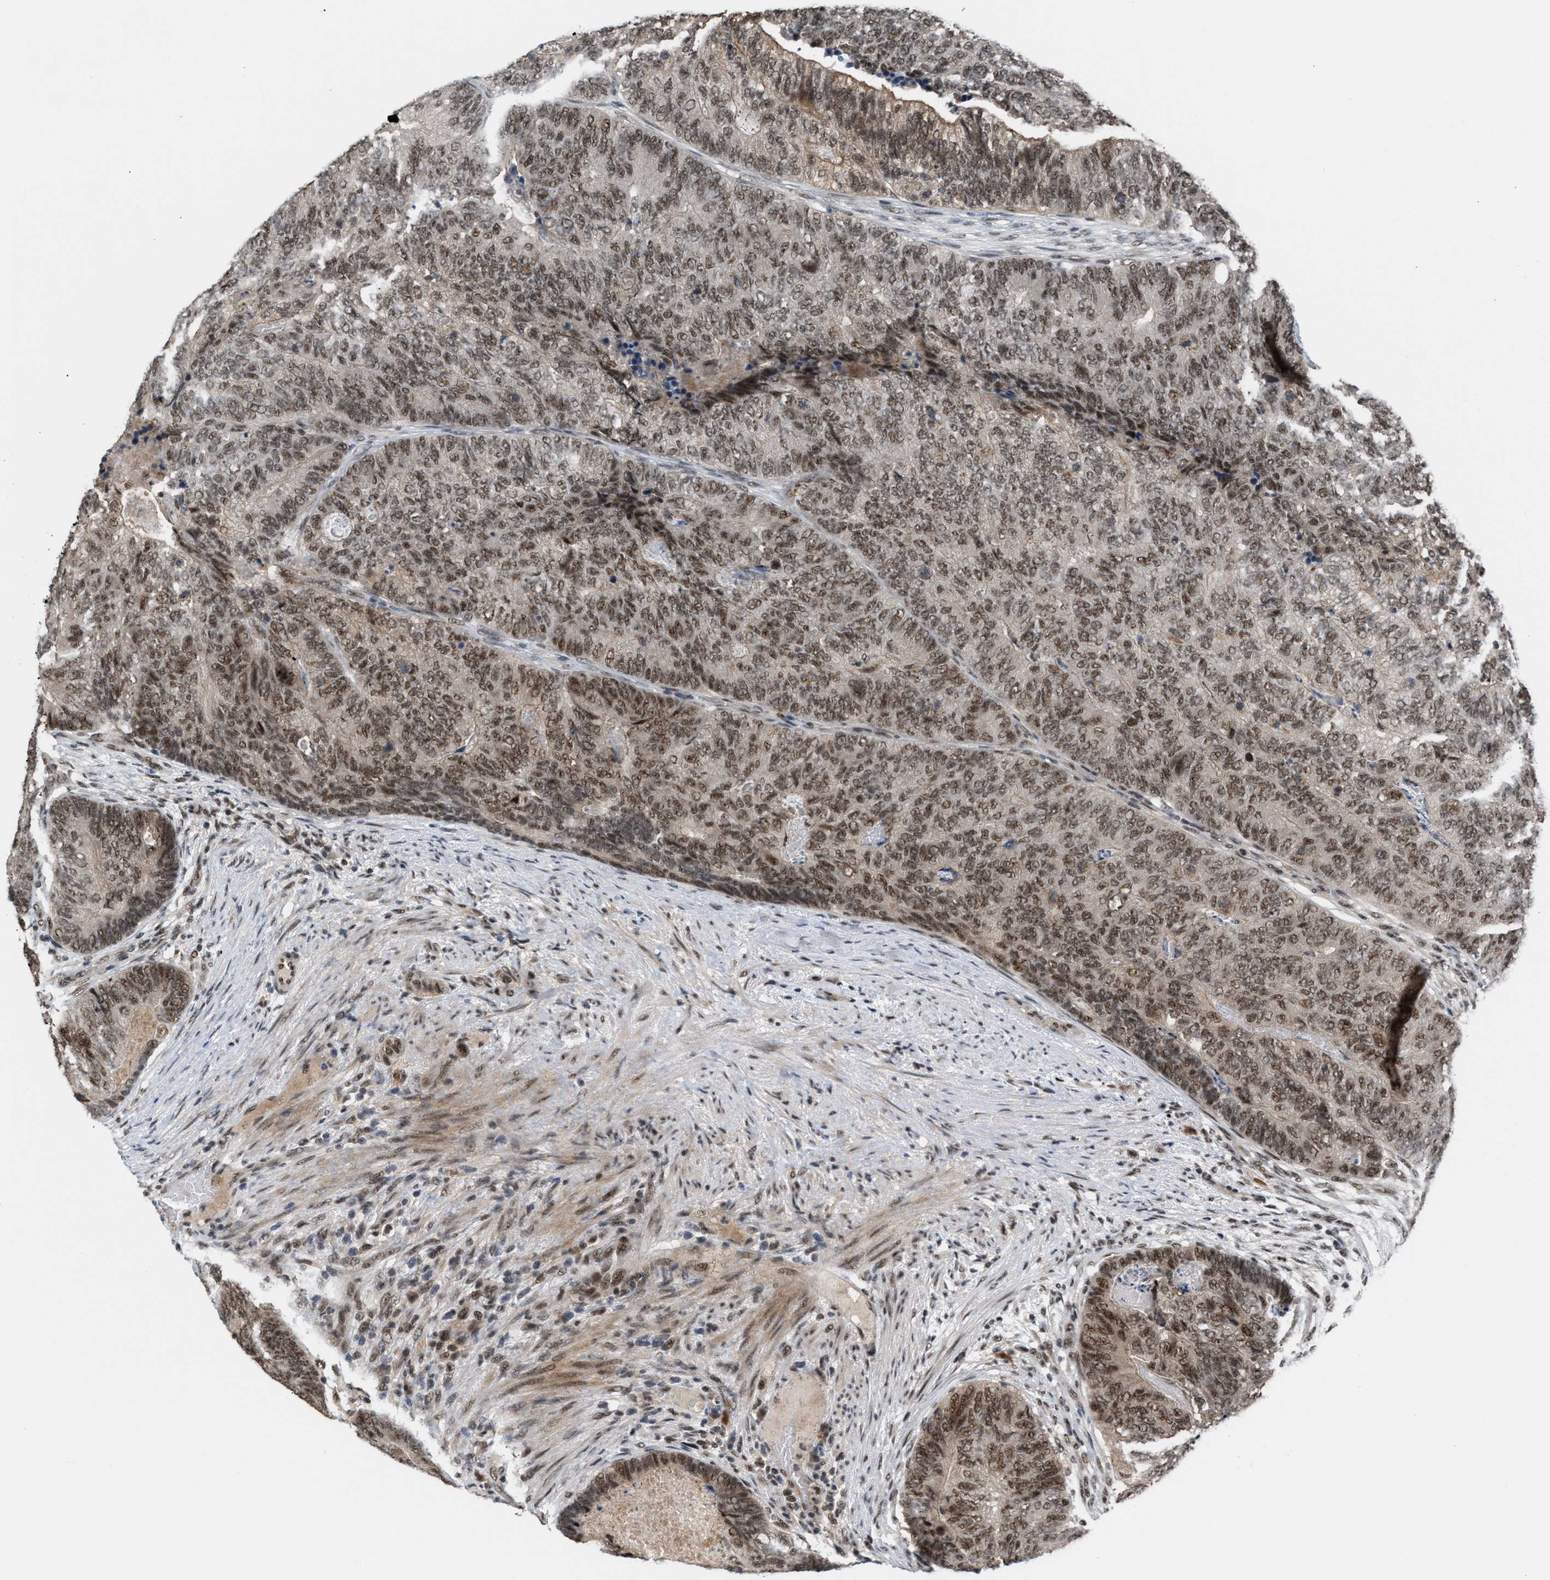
{"staining": {"intensity": "moderate", "quantity": ">75%", "location": "nuclear"}, "tissue": "colorectal cancer", "cell_type": "Tumor cells", "image_type": "cancer", "snomed": [{"axis": "morphology", "description": "Adenocarcinoma, NOS"}, {"axis": "topography", "description": "Colon"}], "caption": "Moderate nuclear protein staining is identified in approximately >75% of tumor cells in colorectal adenocarcinoma.", "gene": "PRPF4", "patient": {"sex": "female", "age": 67}}